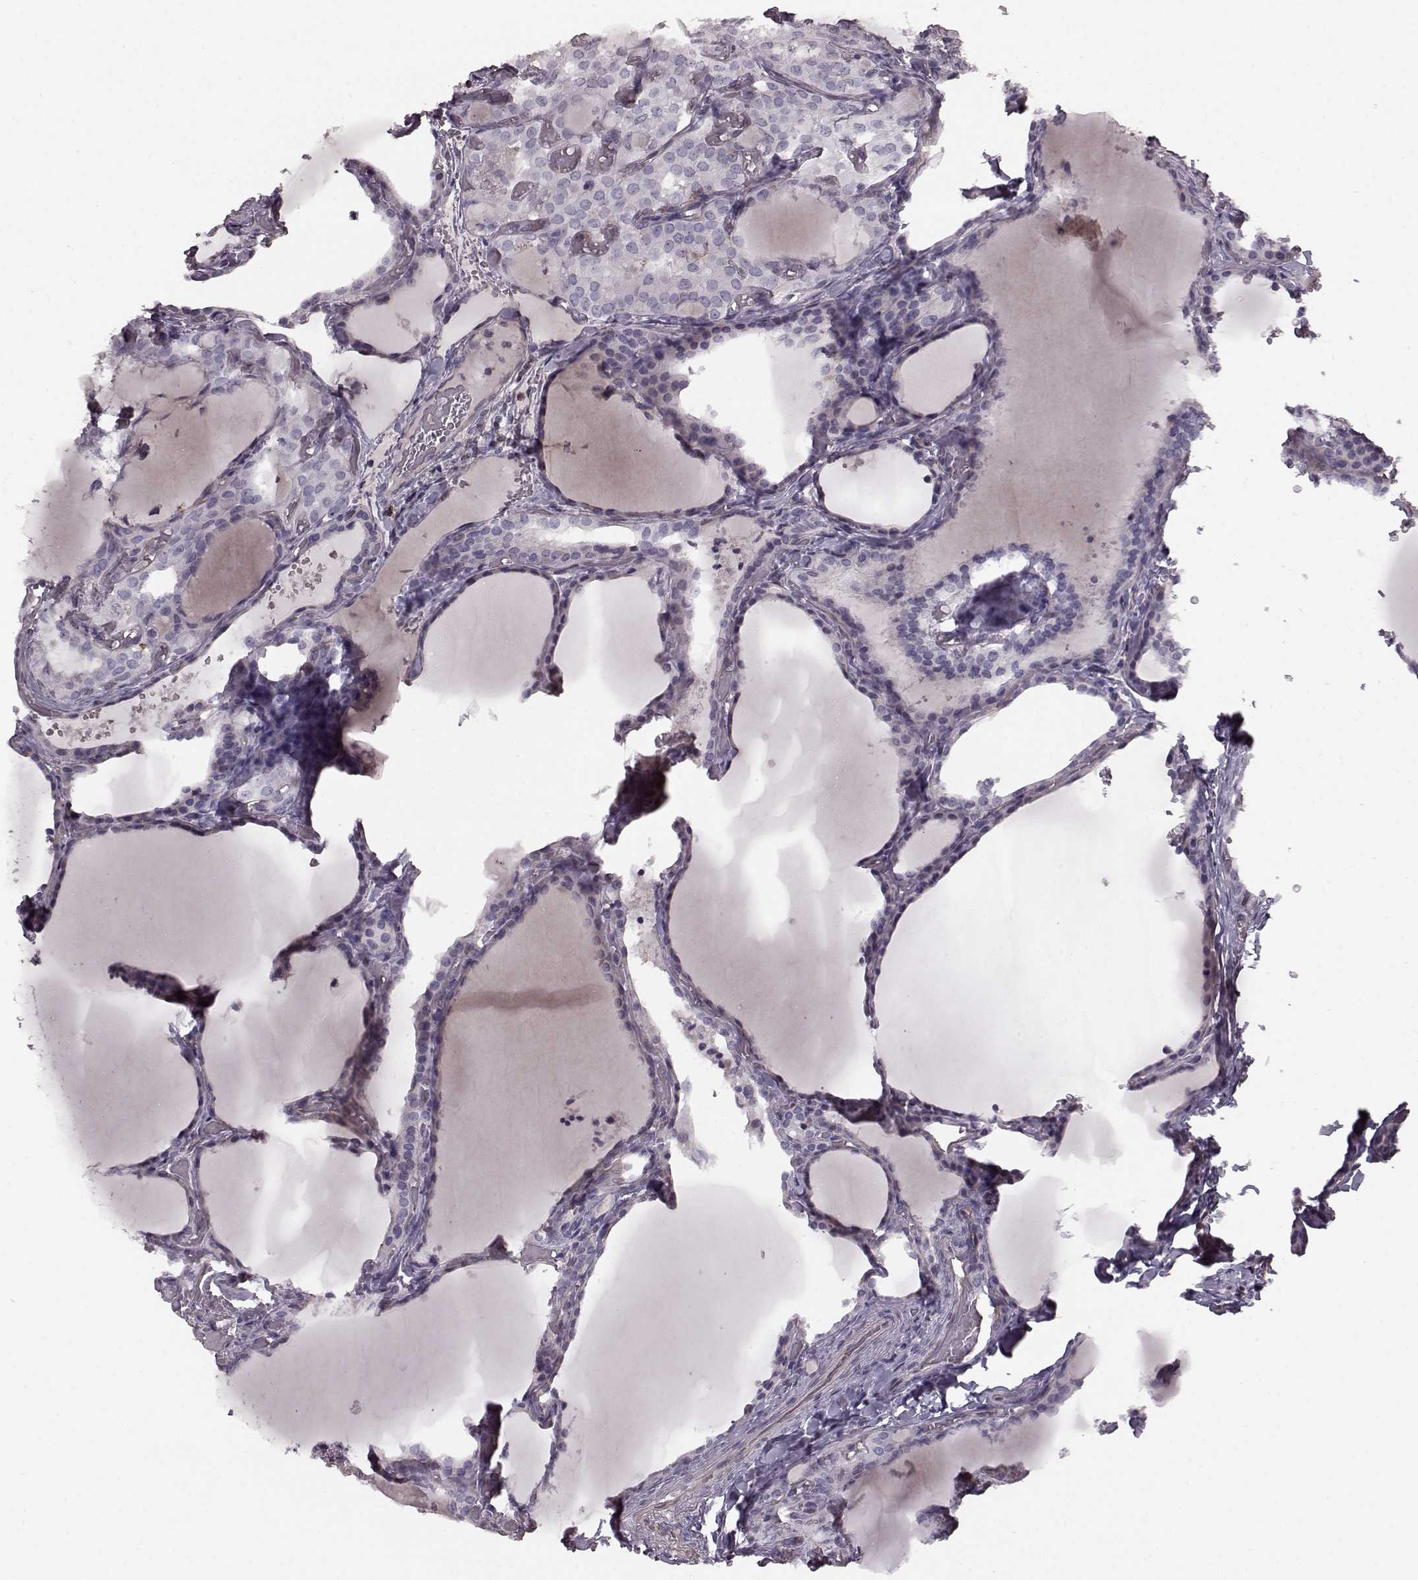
{"staining": {"intensity": "negative", "quantity": "none", "location": "none"}, "tissue": "thyroid cancer", "cell_type": "Tumor cells", "image_type": "cancer", "snomed": [{"axis": "morphology", "description": "Papillary adenocarcinoma, NOS"}, {"axis": "topography", "description": "Thyroid gland"}], "caption": "Human thyroid cancer stained for a protein using immunohistochemistry shows no expression in tumor cells.", "gene": "PDCD1", "patient": {"sex": "male", "age": 20}}